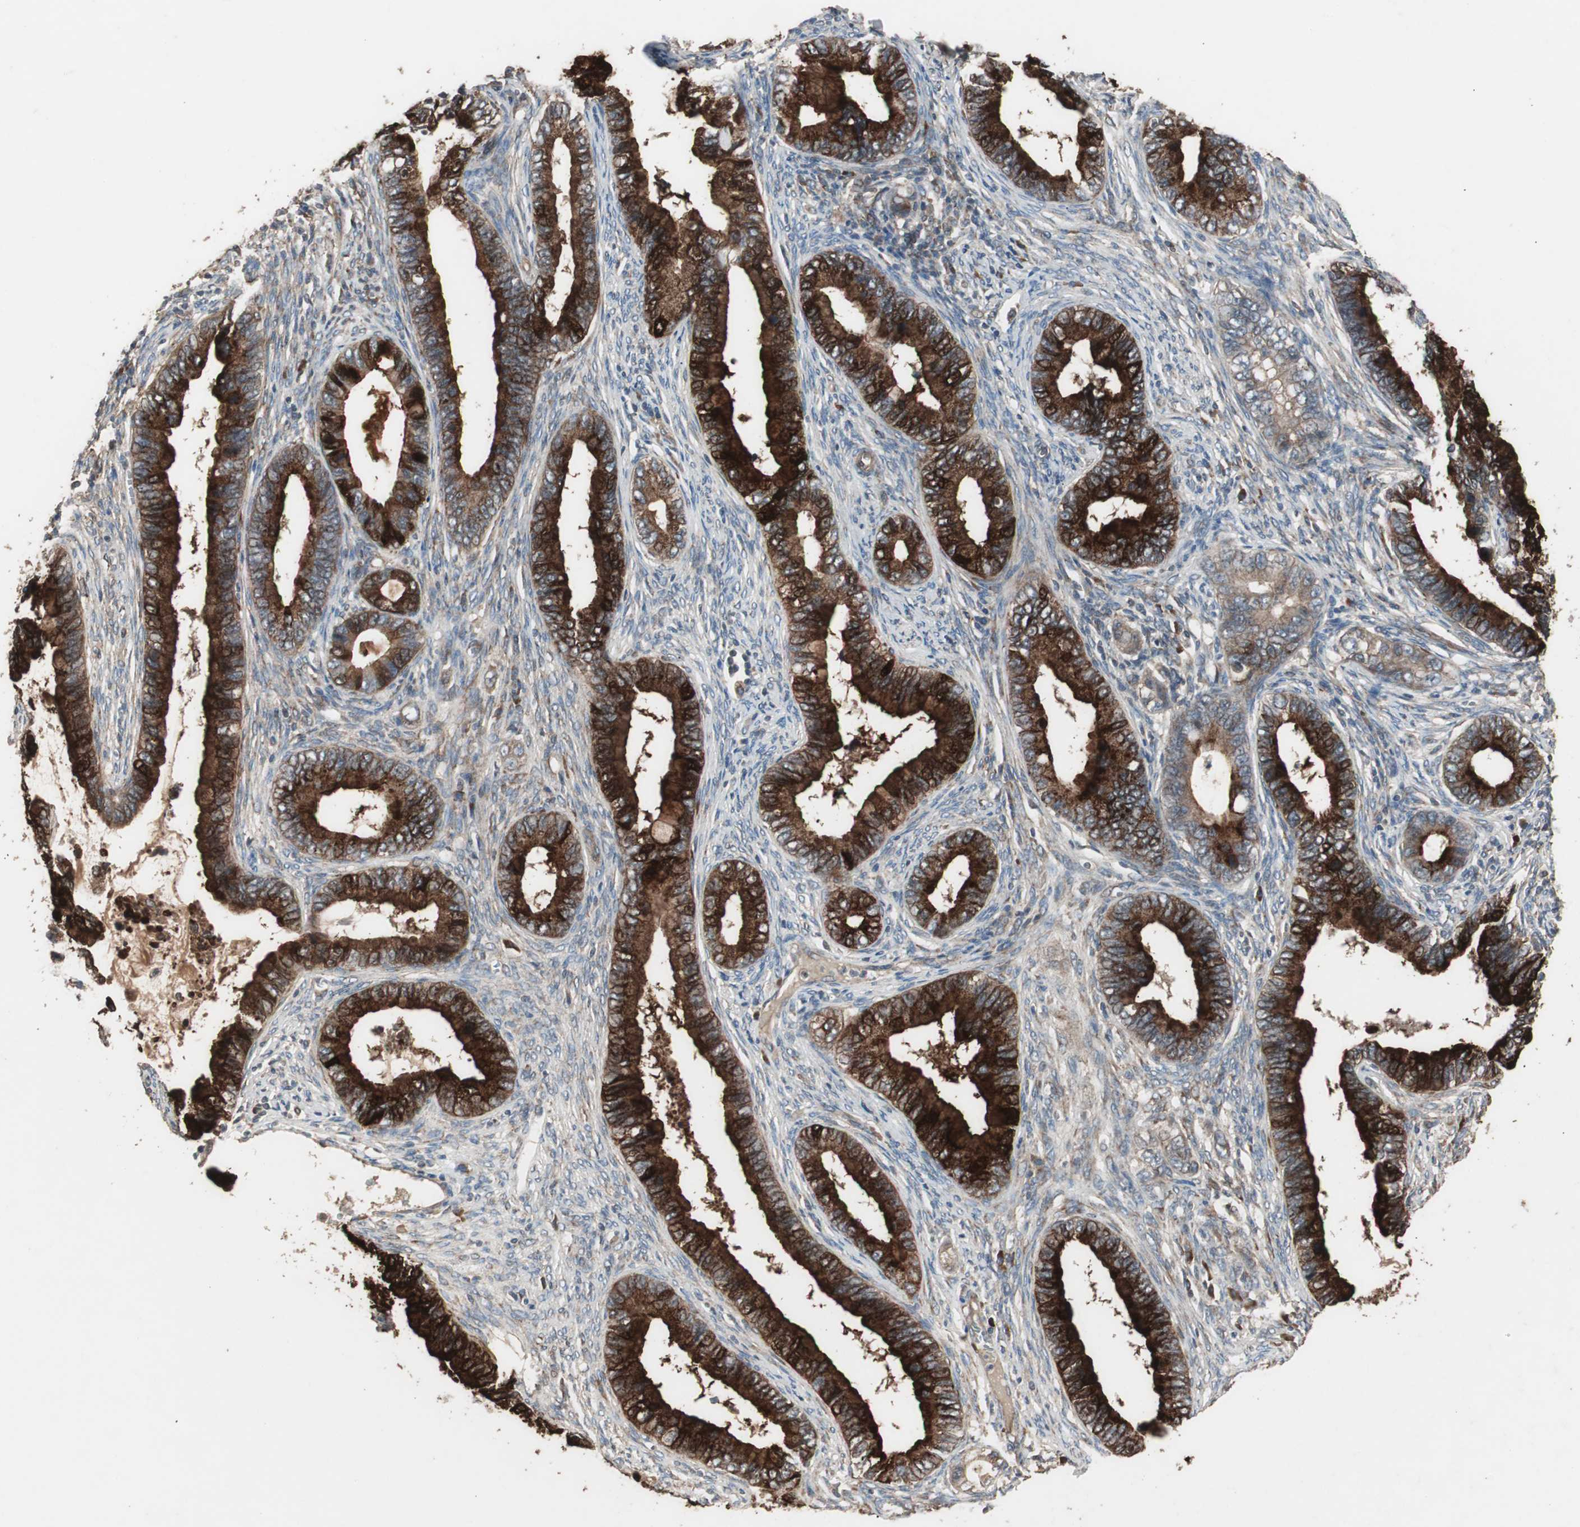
{"staining": {"intensity": "strong", "quantity": ">75%", "location": "cytoplasmic/membranous"}, "tissue": "cervical cancer", "cell_type": "Tumor cells", "image_type": "cancer", "snomed": [{"axis": "morphology", "description": "Adenocarcinoma, NOS"}, {"axis": "topography", "description": "Cervix"}], "caption": "A brown stain shows strong cytoplasmic/membranous staining of a protein in cervical cancer tumor cells. The protein is shown in brown color, while the nuclei are stained blue.", "gene": "LZTS1", "patient": {"sex": "female", "age": 44}}